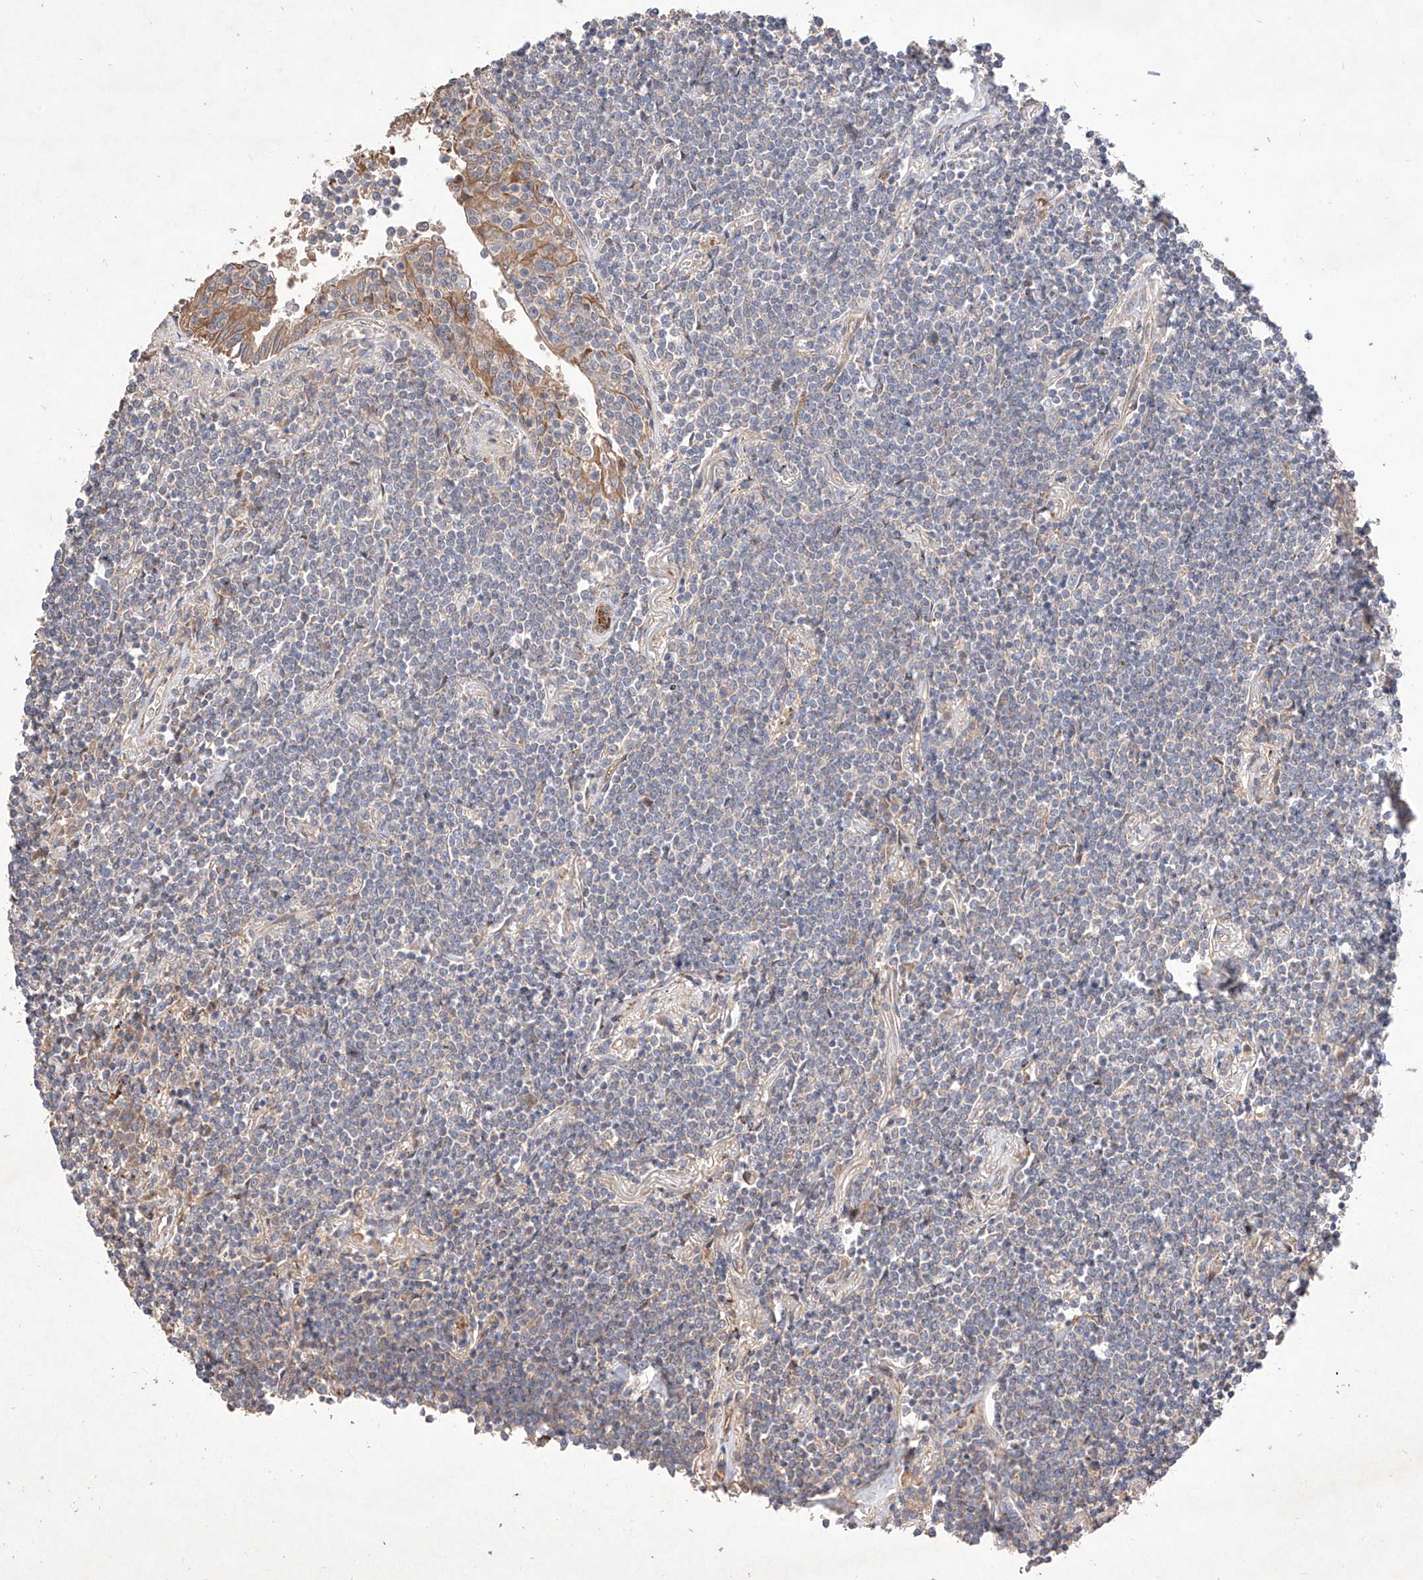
{"staining": {"intensity": "negative", "quantity": "none", "location": "none"}, "tissue": "lymphoma", "cell_type": "Tumor cells", "image_type": "cancer", "snomed": [{"axis": "morphology", "description": "Malignant lymphoma, non-Hodgkin's type, Low grade"}, {"axis": "topography", "description": "Lung"}], "caption": "This is an IHC image of low-grade malignant lymphoma, non-Hodgkin's type. There is no positivity in tumor cells.", "gene": "C6orf62", "patient": {"sex": "female", "age": 71}}